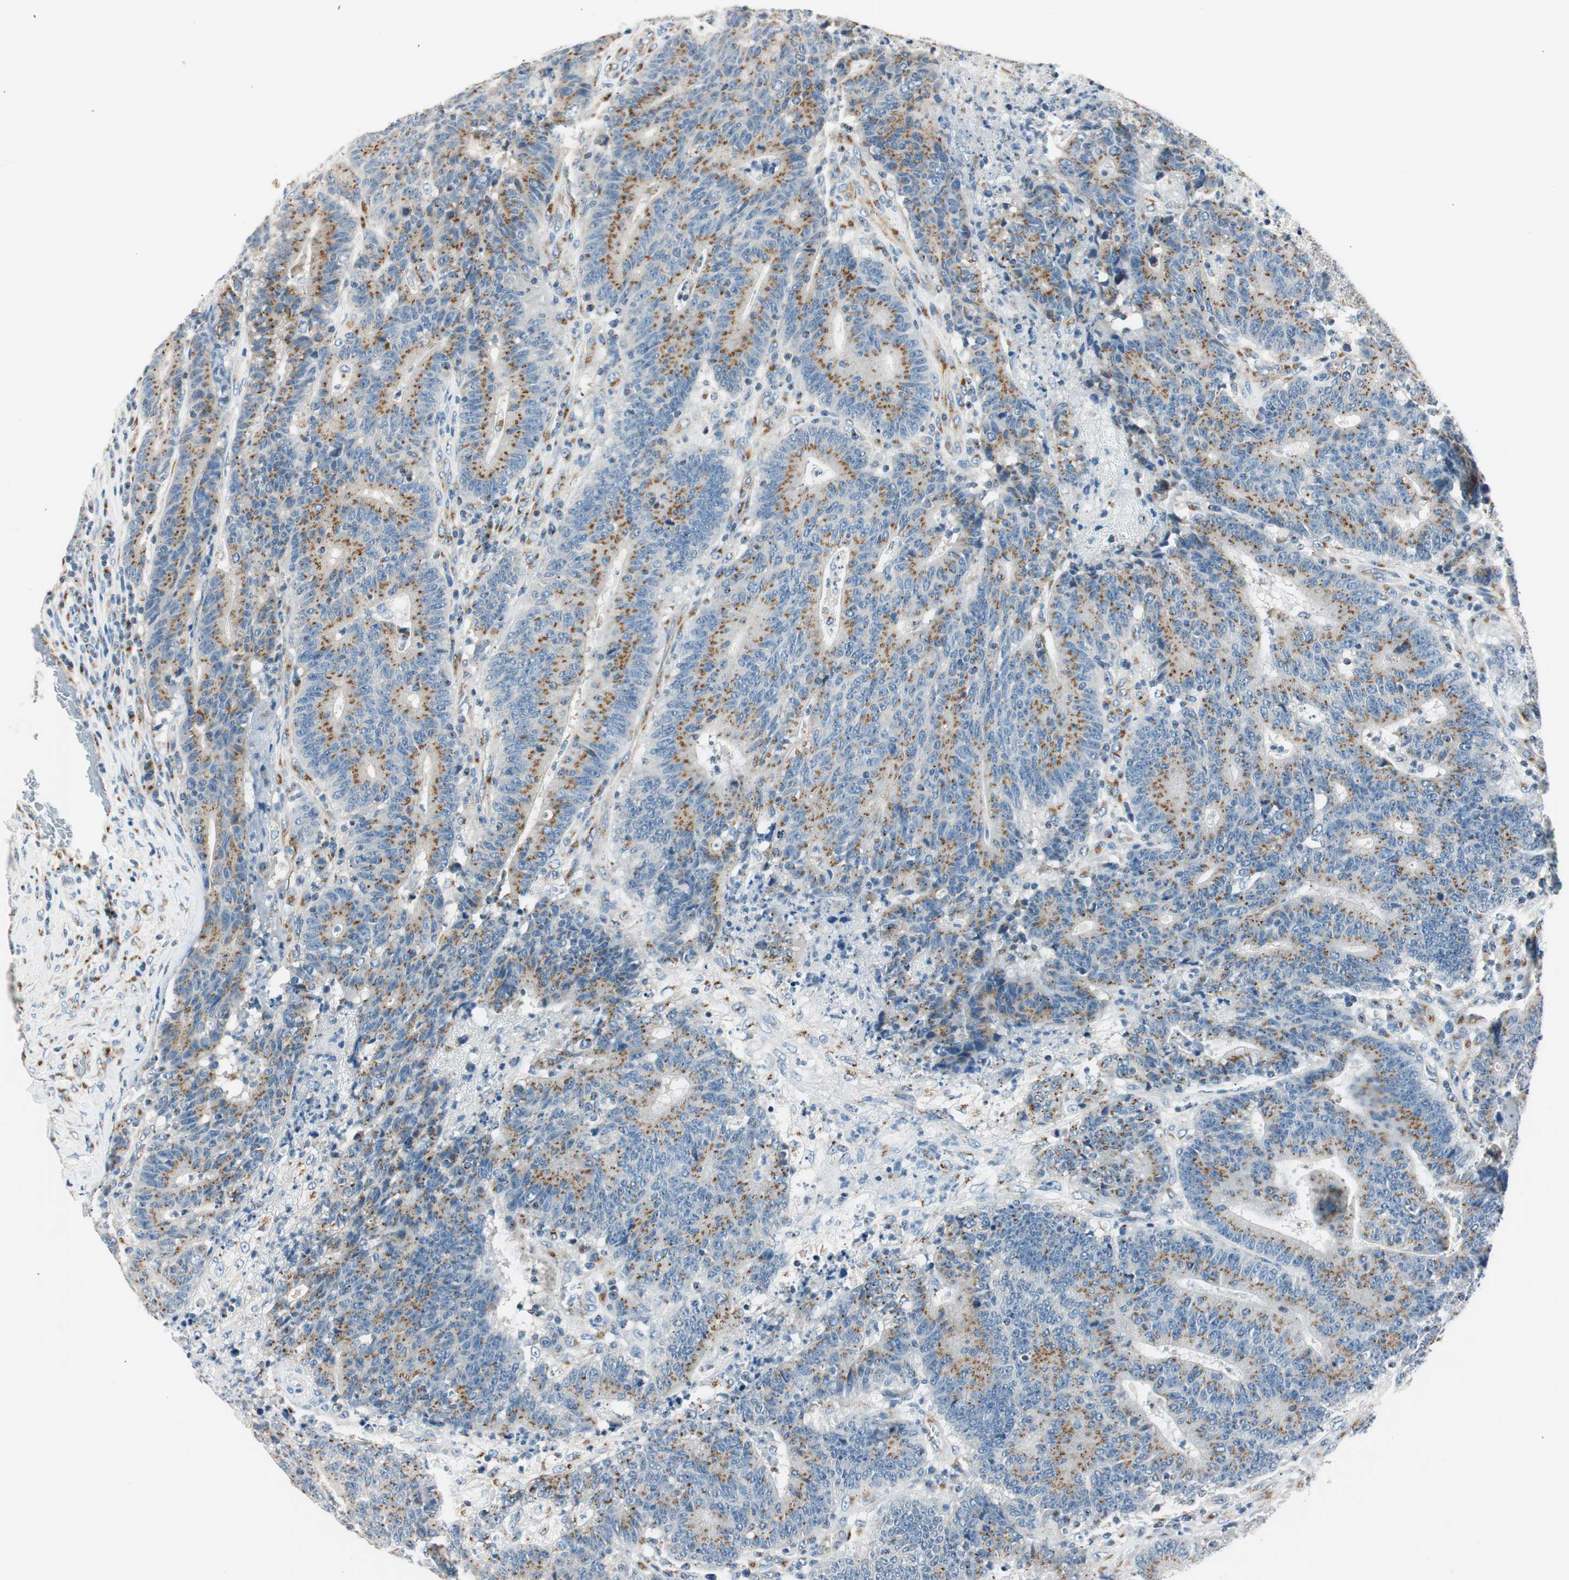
{"staining": {"intensity": "moderate", "quantity": ">75%", "location": "cytoplasmic/membranous"}, "tissue": "colorectal cancer", "cell_type": "Tumor cells", "image_type": "cancer", "snomed": [{"axis": "morphology", "description": "Normal tissue, NOS"}, {"axis": "morphology", "description": "Adenocarcinoma, NOS"}, {"axis": "topography", "description": "Colon"}], "caption": "Immunohistochemical staining of adenocarcinoma (colorectal) displays medium levels of moderate cytoplasmic/membranous positivity in about >75% of tumor cells.", "gene": "TMF1", "patient": {"sex": "female", "age": 75}}